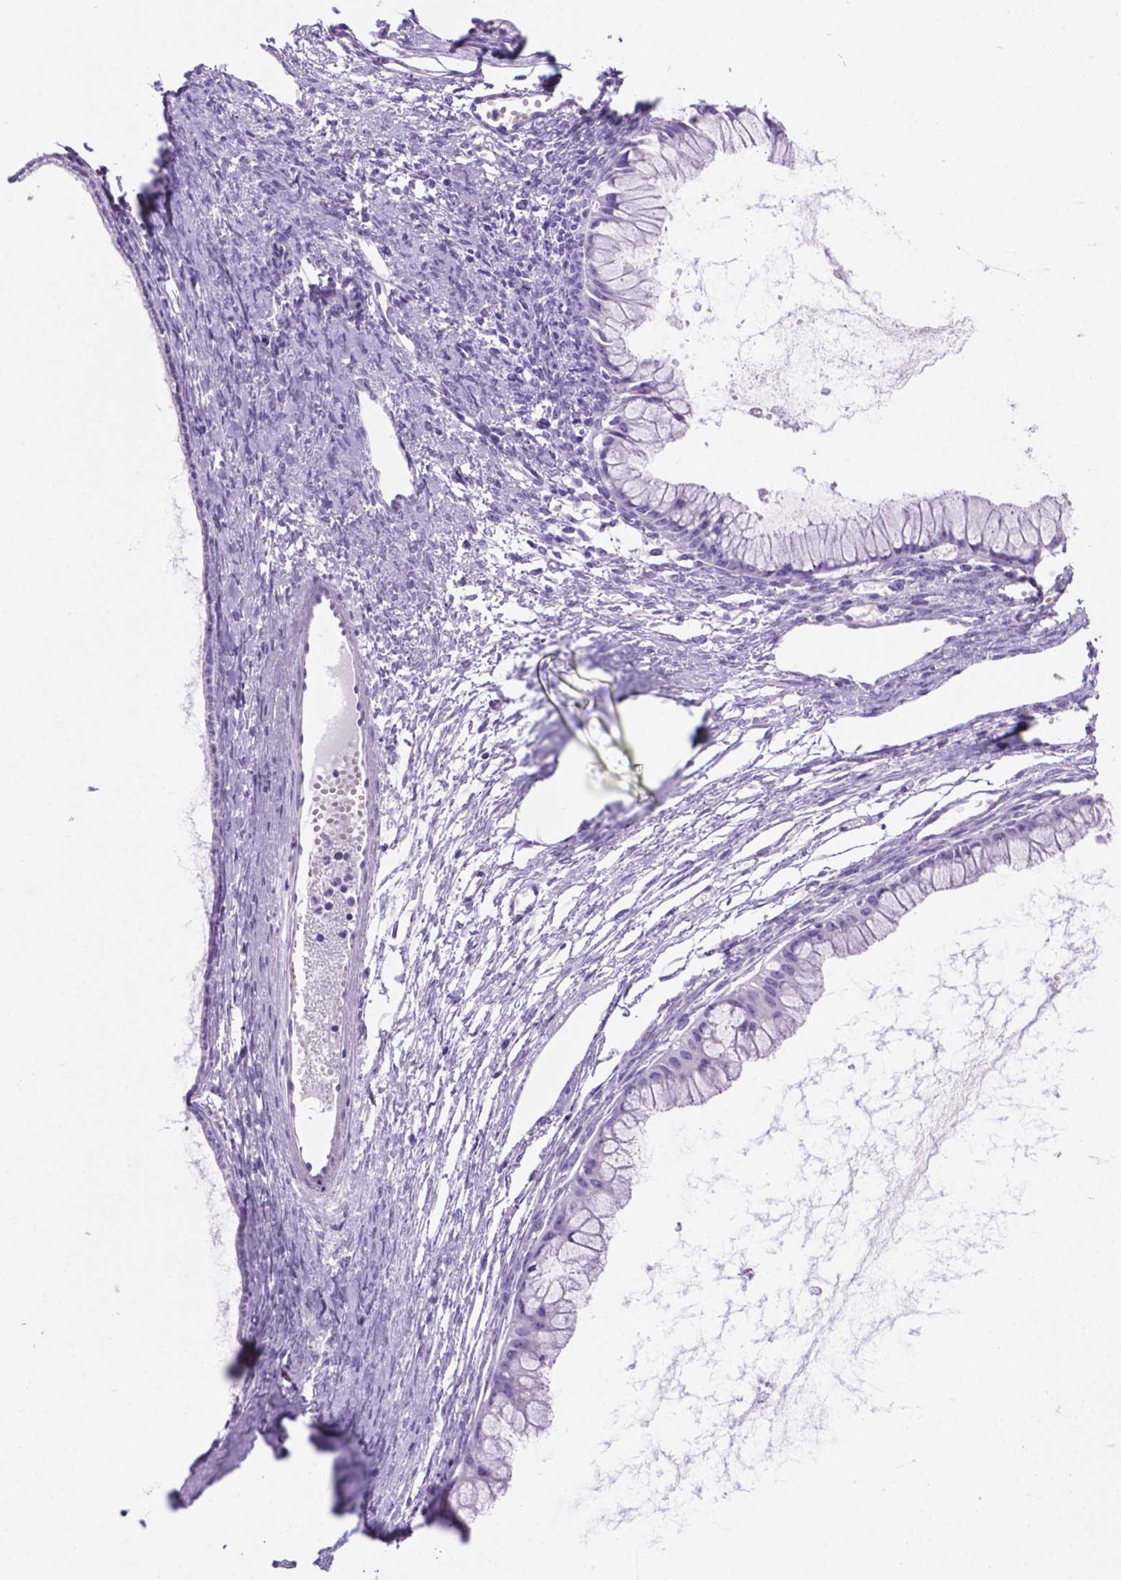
{"staining": {"intensity": "negative", "quantity": "none", "location": "none"}, "tissue": "ovarian cancer", "cell_type": "Tumor cells", "image_type": "cancer", "snomed": [{"axis": "morphology", "description": "Cystadenocarcinoma, mucinous, NOS"}, {"axis": "topography", "description": "Ovary"}], "caption": "This is a histopathology image of immunohistochemistry staining of mucinous cystadenocarcinoma (ovarian), which shows no expression in tumor cells.", "gene": "GRIN2B", "patient": {"sex": "female", "age": 41}}